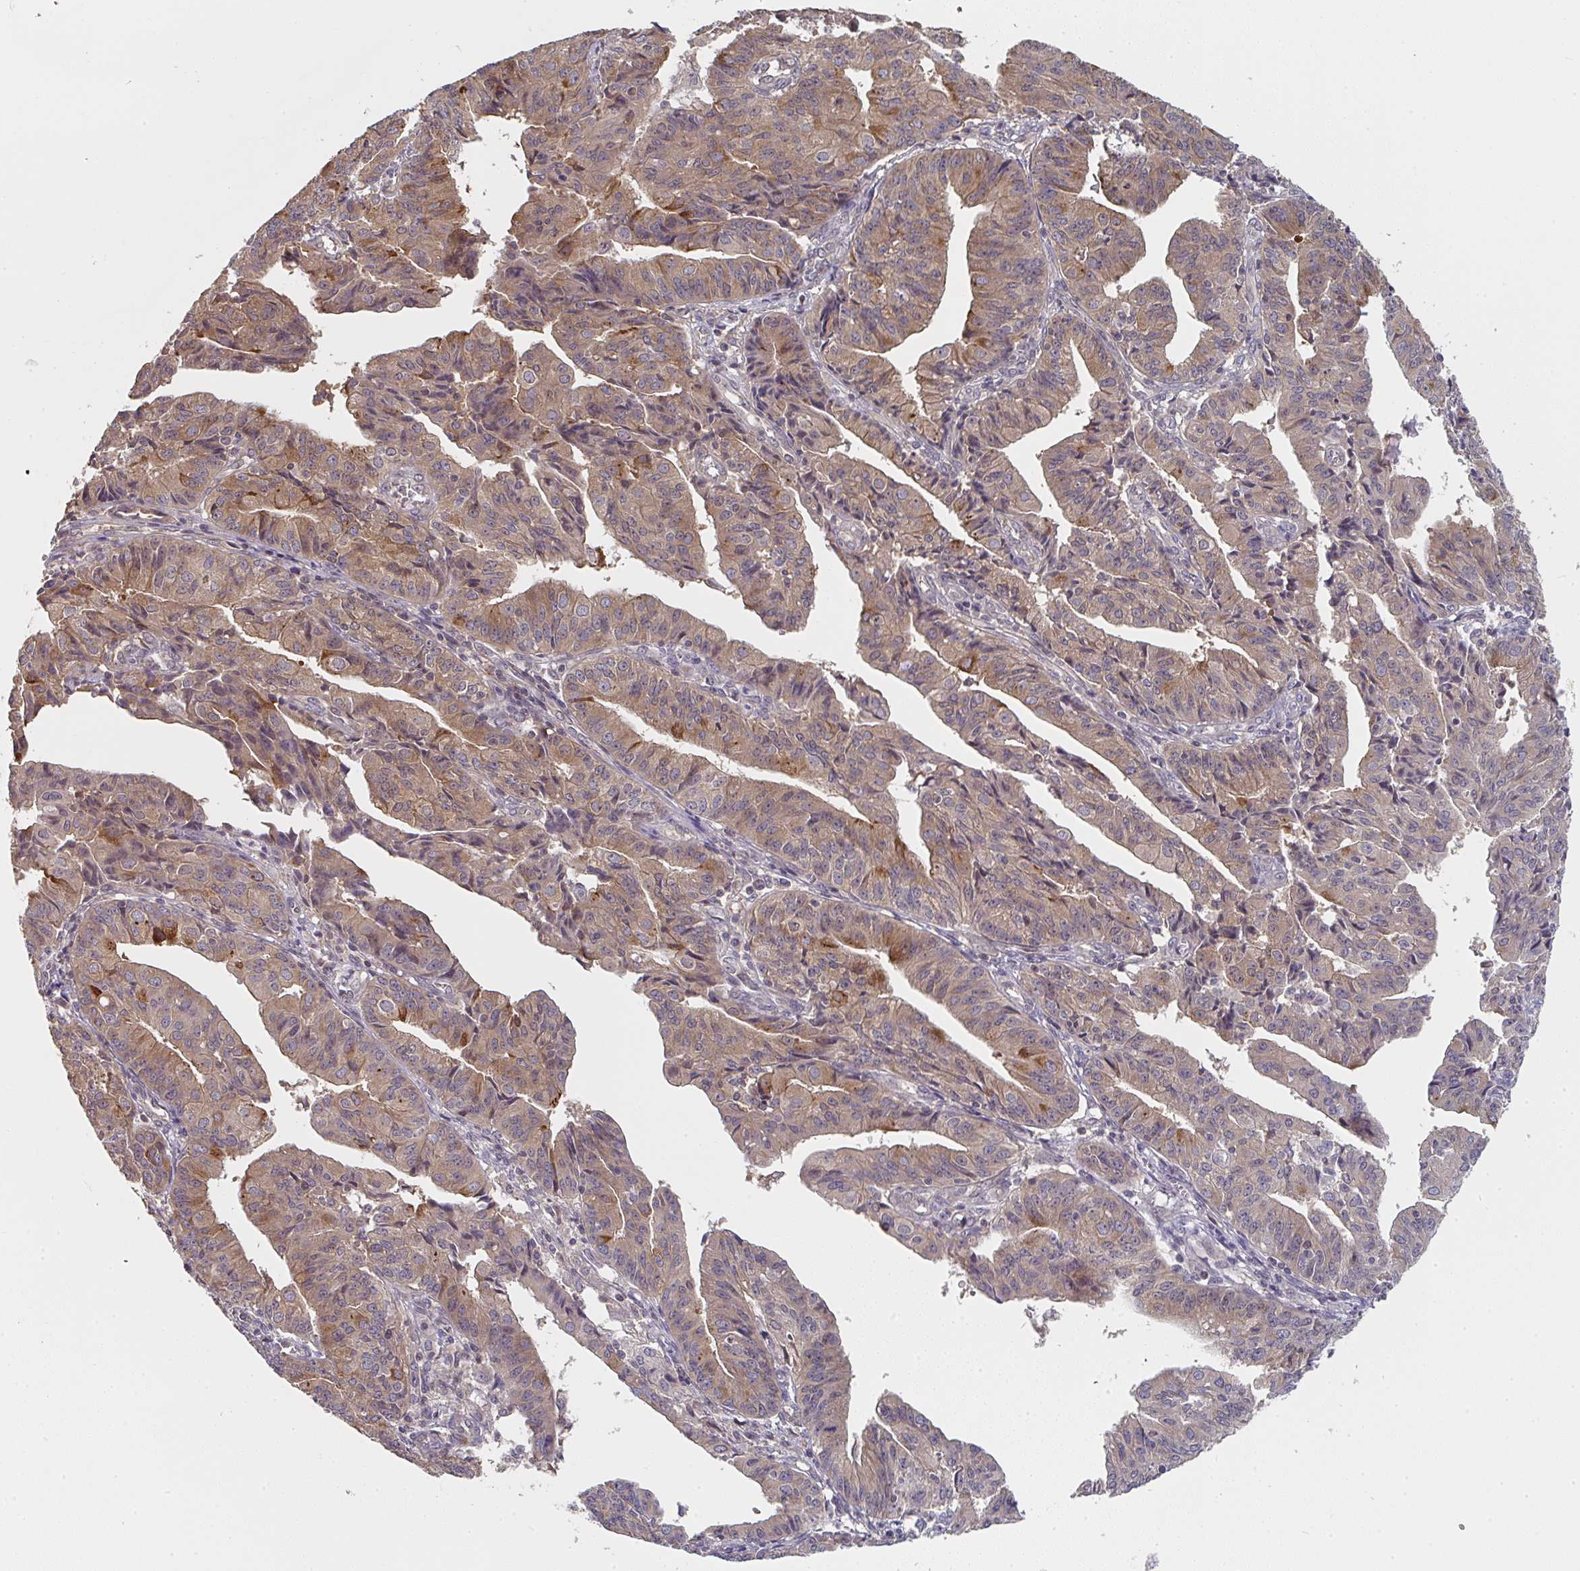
{"staining": {"intensity": "moderate", "quantity": ">75%", "location": "cytoplasmic/membranous"}, "tissue": "endometrial cancer", "cell_type": "Tumor cells", "image_type": "cancer", "snomed": [{"axis": "morphology", "description": "Adenocarcinoma, NOS"}, {"axis": "topography", "description": "Endometrium"}], "caption": "Protein staining of endometrial cancer (adenocarcinoma) tissue reveals moderate cytoplasmic/membranous staining in about >75% of tumor cells. (Stains: DAB (3,3'-diaminobenzidine) in brown, nuclei in blue, Microscopy: brightfield microscopy at high magnification).", "gene": "RANGRF", "patient": {"sex": "female", "age": 56}}